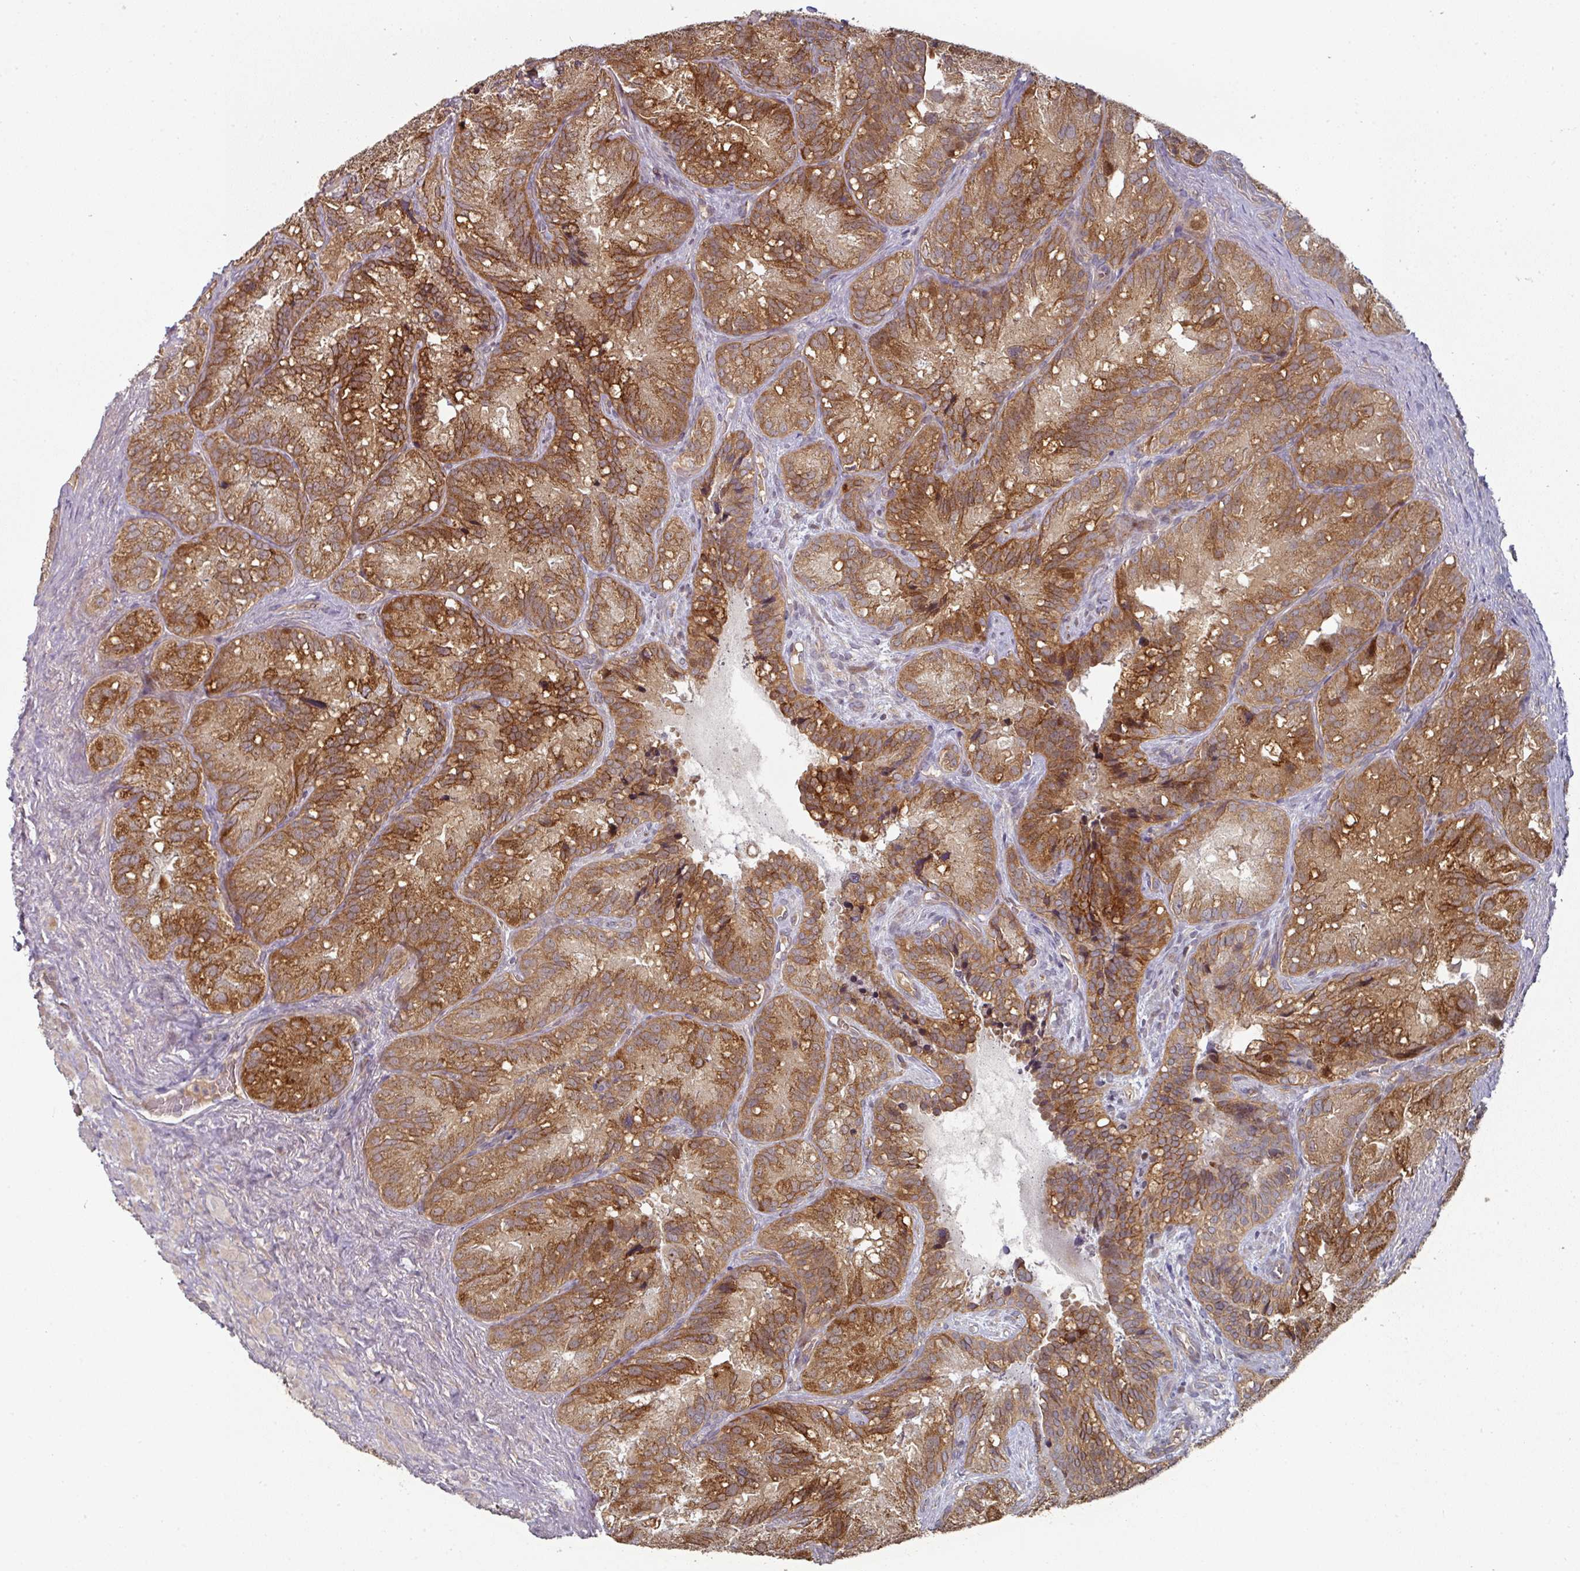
{"staining": {"intensity": "strong", "quantity": ">75%", "location": "cytoplasmic/membranous"}, "tissue": "seminal vesicle", "cell_type": "Glandular cells", "image_type": "normal", "snomed": [{"axis": "morphology", "description": "Normal tissue, NOS"}, {"axis": "topography", "description": "Seminal veicle"}], "caption": "Protein expression analysis of benign seminal vesicle demonstrates strong cytoplasmic/membranous positivity in approximately >75% of glandular cells.", "gene": "DNAJC7", "patient": {"sex": "male", "age": 69}}